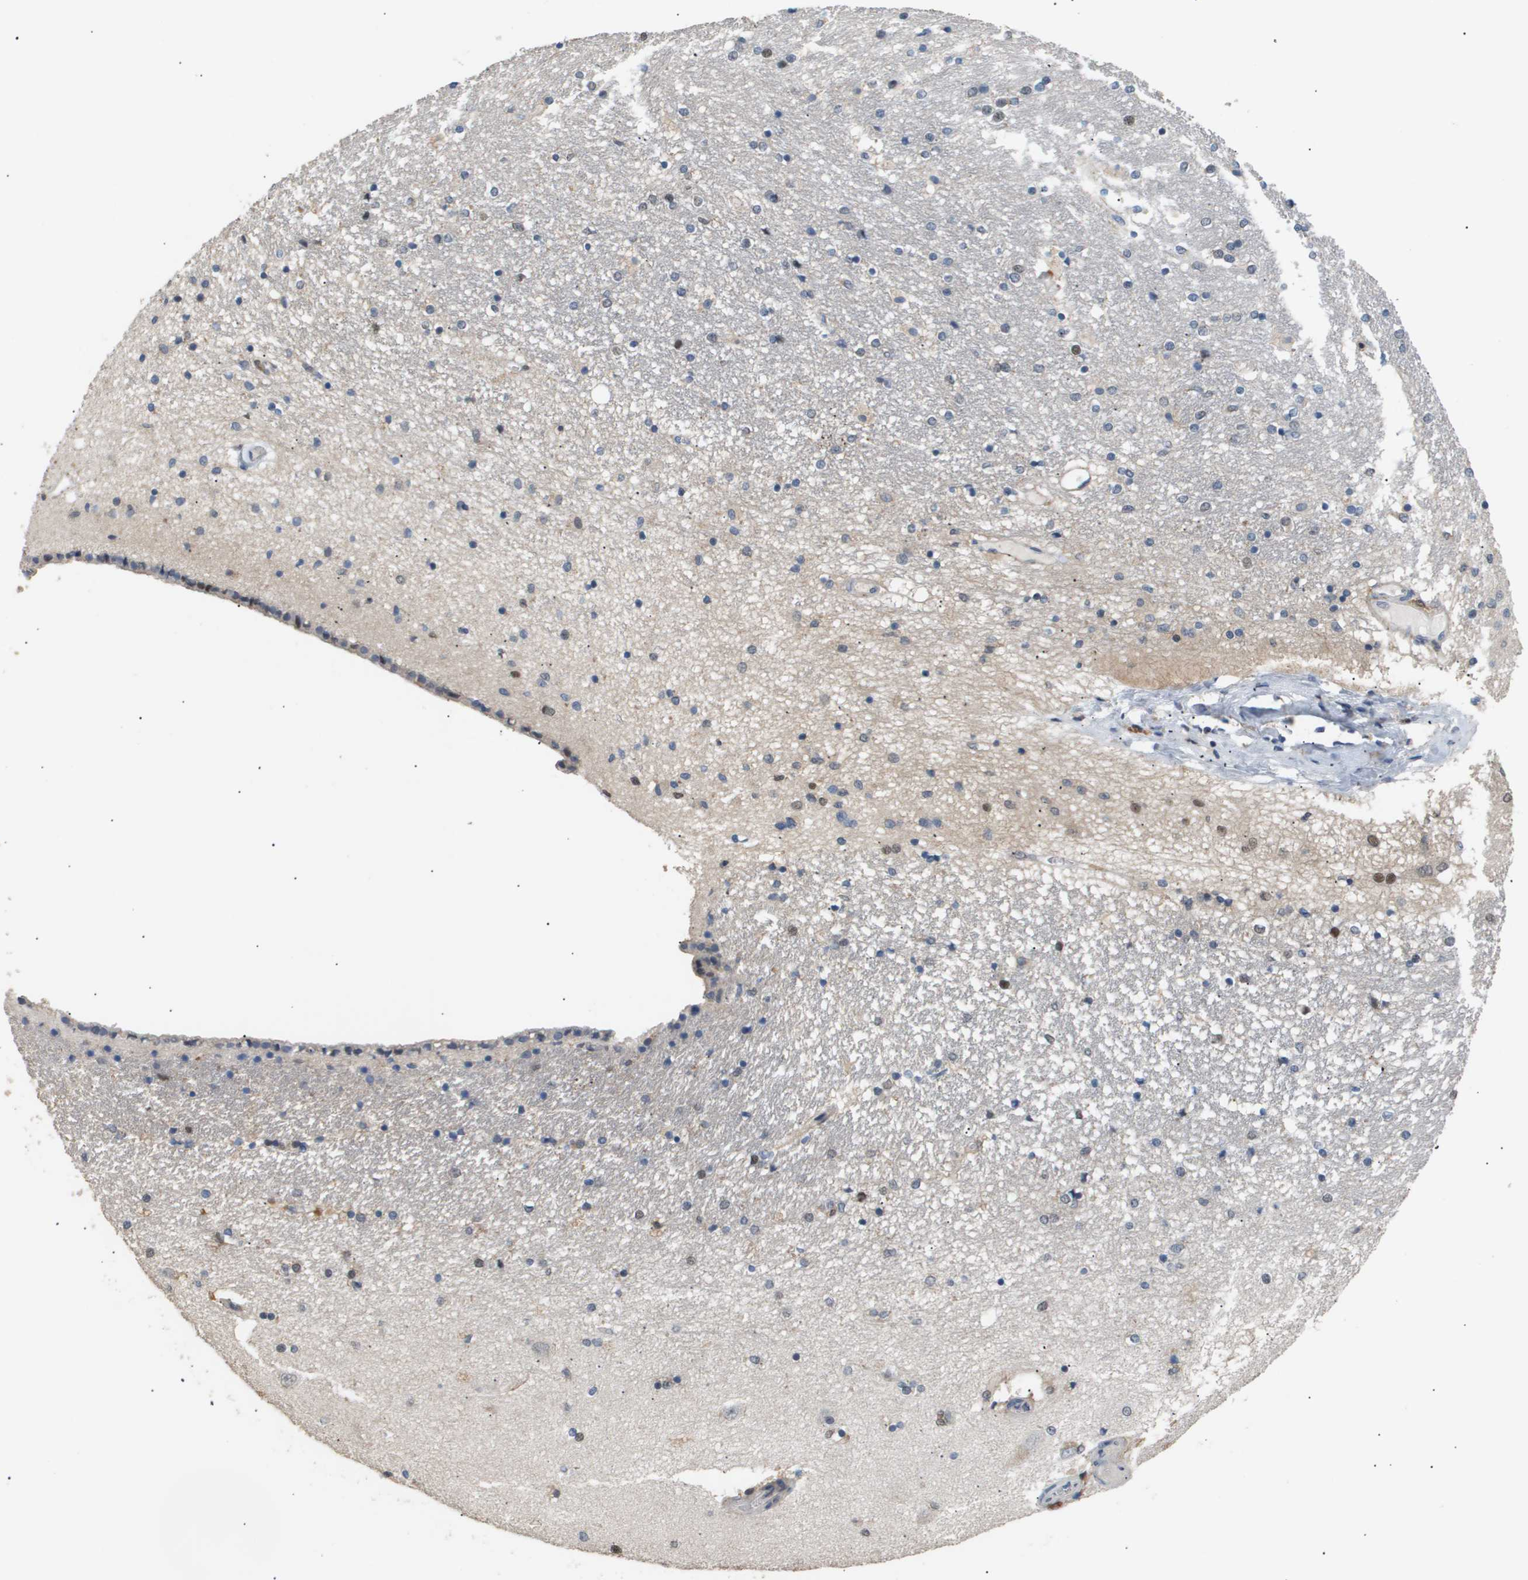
{"staining": {"intensity": "negative", "quantity": "none", "location": "none"}, "tissue": "hippocampus", "cell_type": "Glial cells", "image_type": "normal", "snomed": [{"axis": "morphology", "description": "Normal tissue, NOS"}, {"axis": "topography", "description": "Hippocampus"}], "caption": "Image shows no significant protein staining in glial cells of normal hippocampus. (Brightfield microscopy of DAB immunohistochemistry (IHC) at high magnification).", "gene": "AKR1A1", "patient": {"sex": "female", "age": 54}}